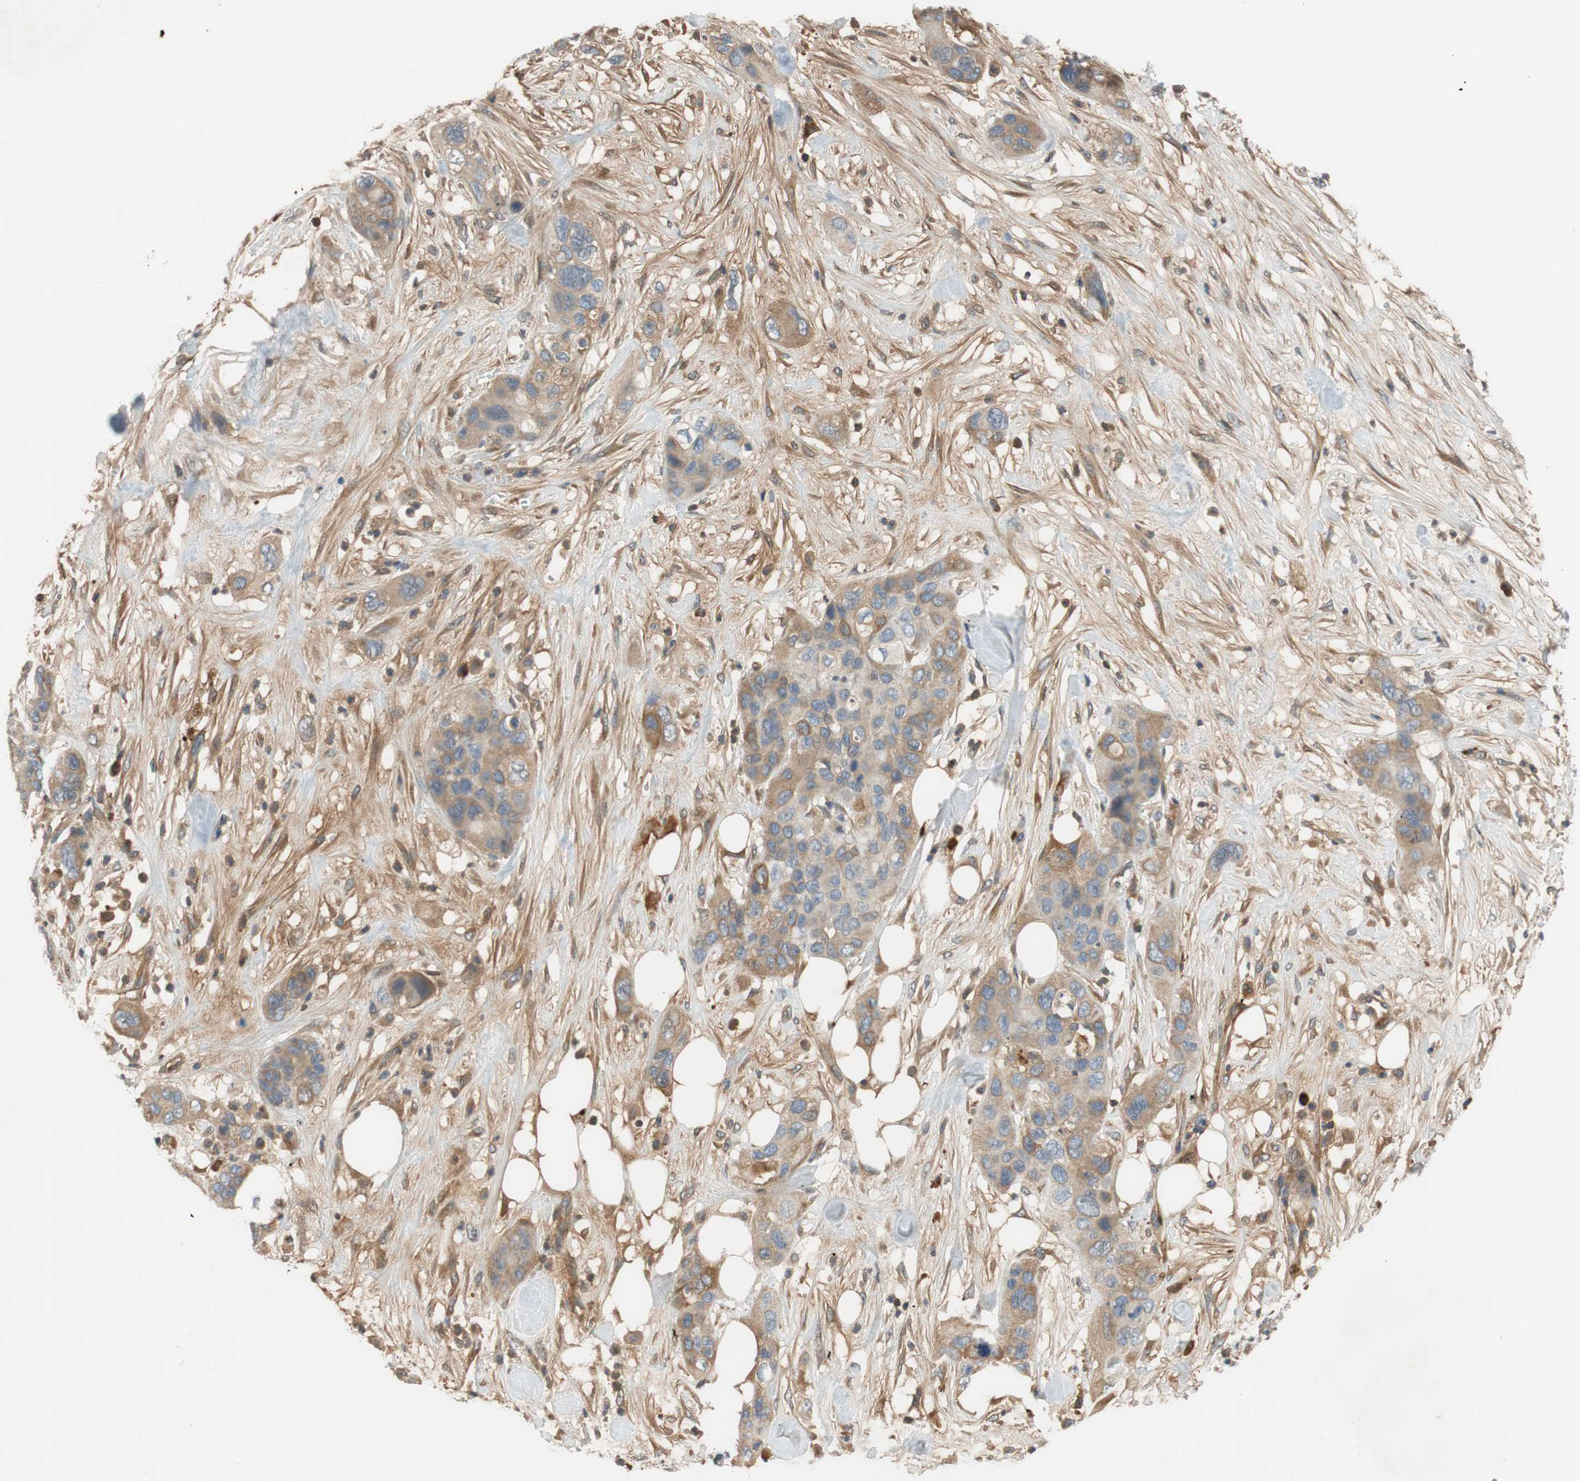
{"staining": {"intensity": "weak", "quantity": ">75%", "location": "cytoplasmic/membranous"}, "tissue": "pancreatic cancer", "cell_type": "Tumor cells", "image_type": "cancer", "snomed": [{"axis": "morphology", "description": "Adenocarcinoma, NOS"}, {"axis": "topography", "description": "Pancreas"}], "caption": "Brown immunohistochemical staining in human pancreatic cancer reveals weak cytoplasmic/membranous expression in approximately >75% of tumor cells.", "gene": "C4A", "patient": {"sex": "female", "age": 71}}